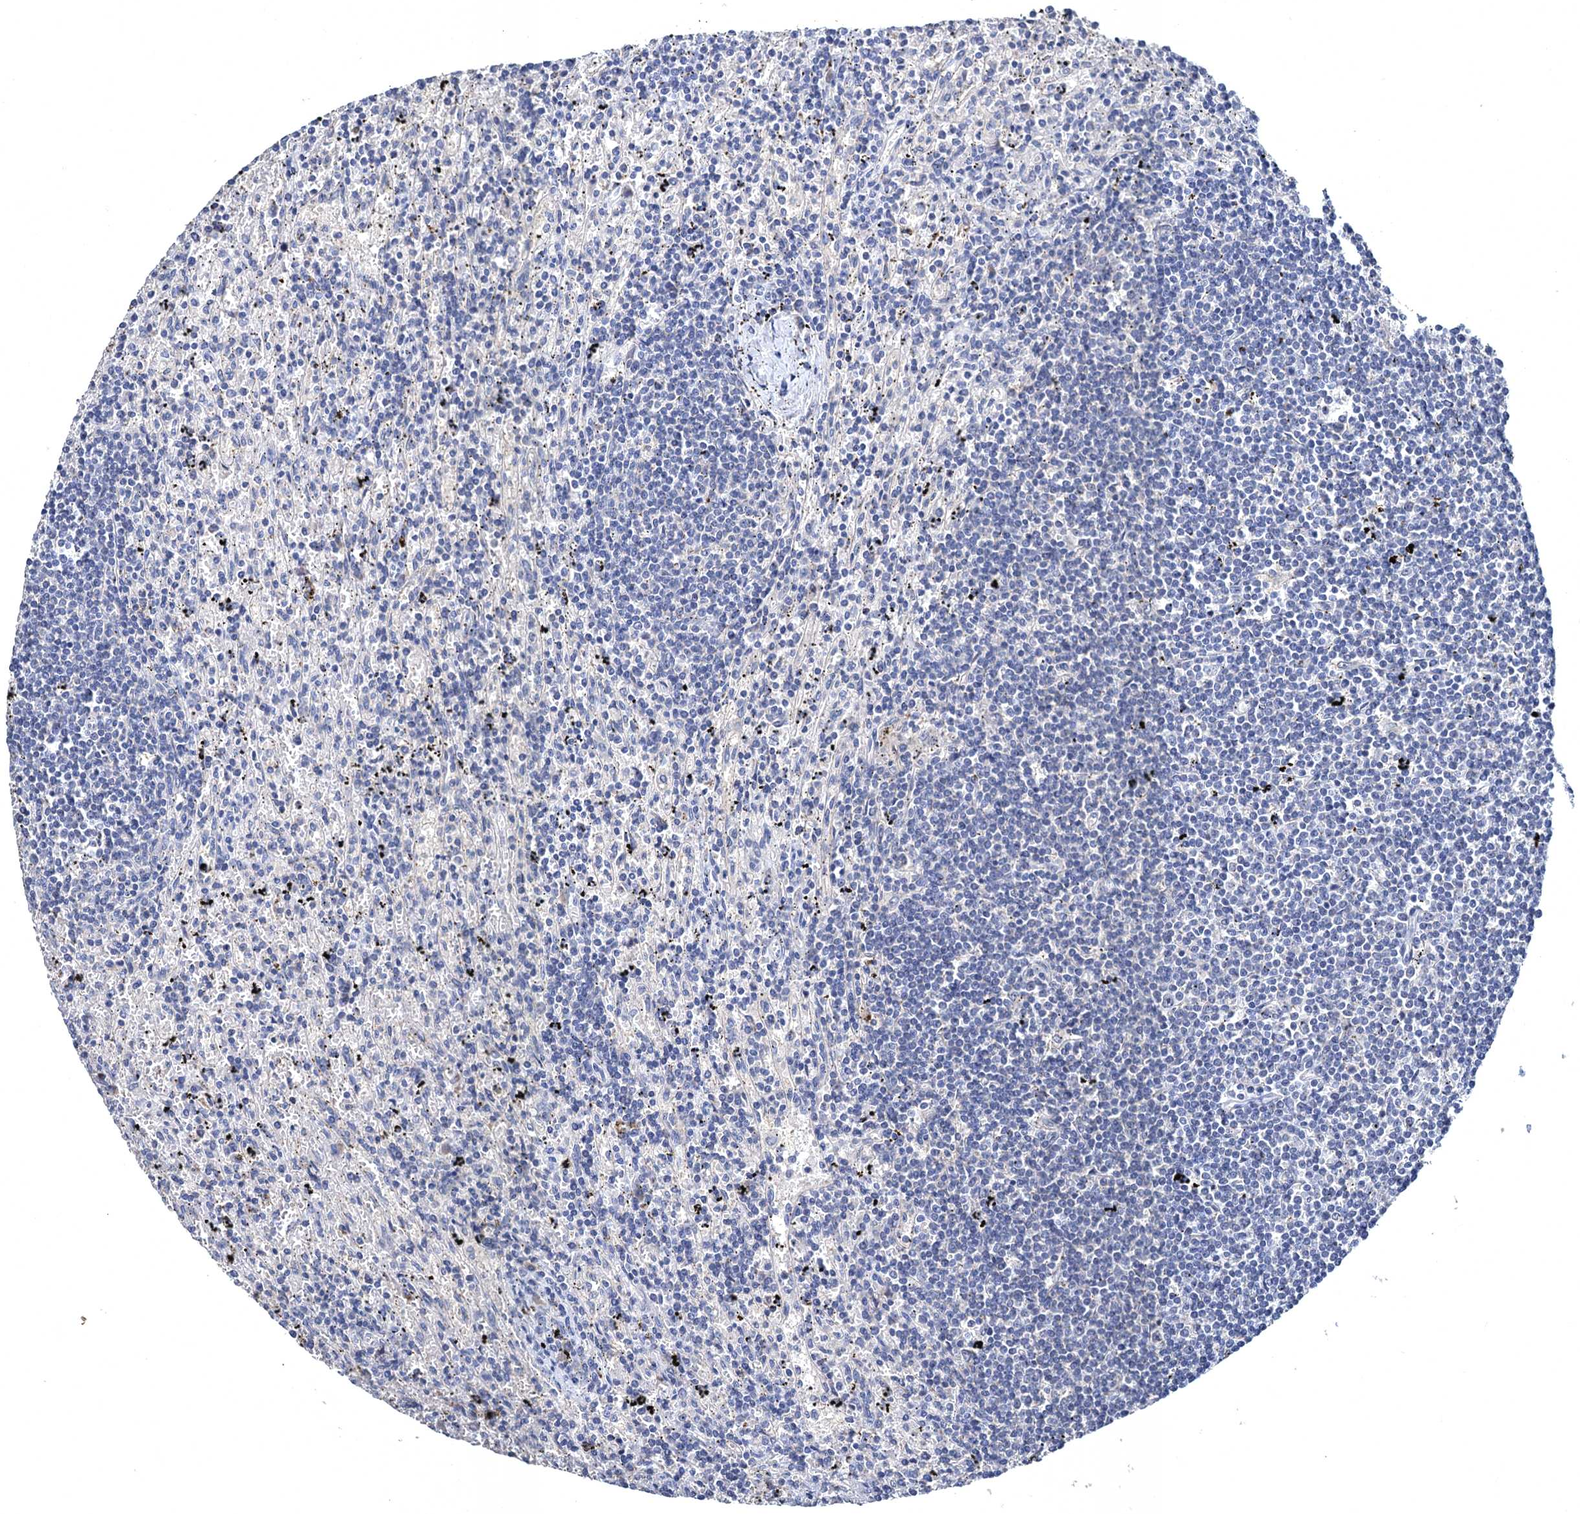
{"staining": {"intensity": "negative", "quantity": "none", "location": "none"}, "tissue": "lymphoma", "cell_type": "Tumor cells", "image_type": "cancer", "snomed": [{"axis": "morphology", "description": "Malignant lymphoma, non-Hodgkin's type, Low grade"}, {"axis": "topography", "description": "Spleen"}], "caption": "There is no significant staining in tumor cells of malignant lymphoma, non-Hodgkin's type (low-grade).", "gene": "ATP9A", "patient": {"sex": "male", "age": 76}}